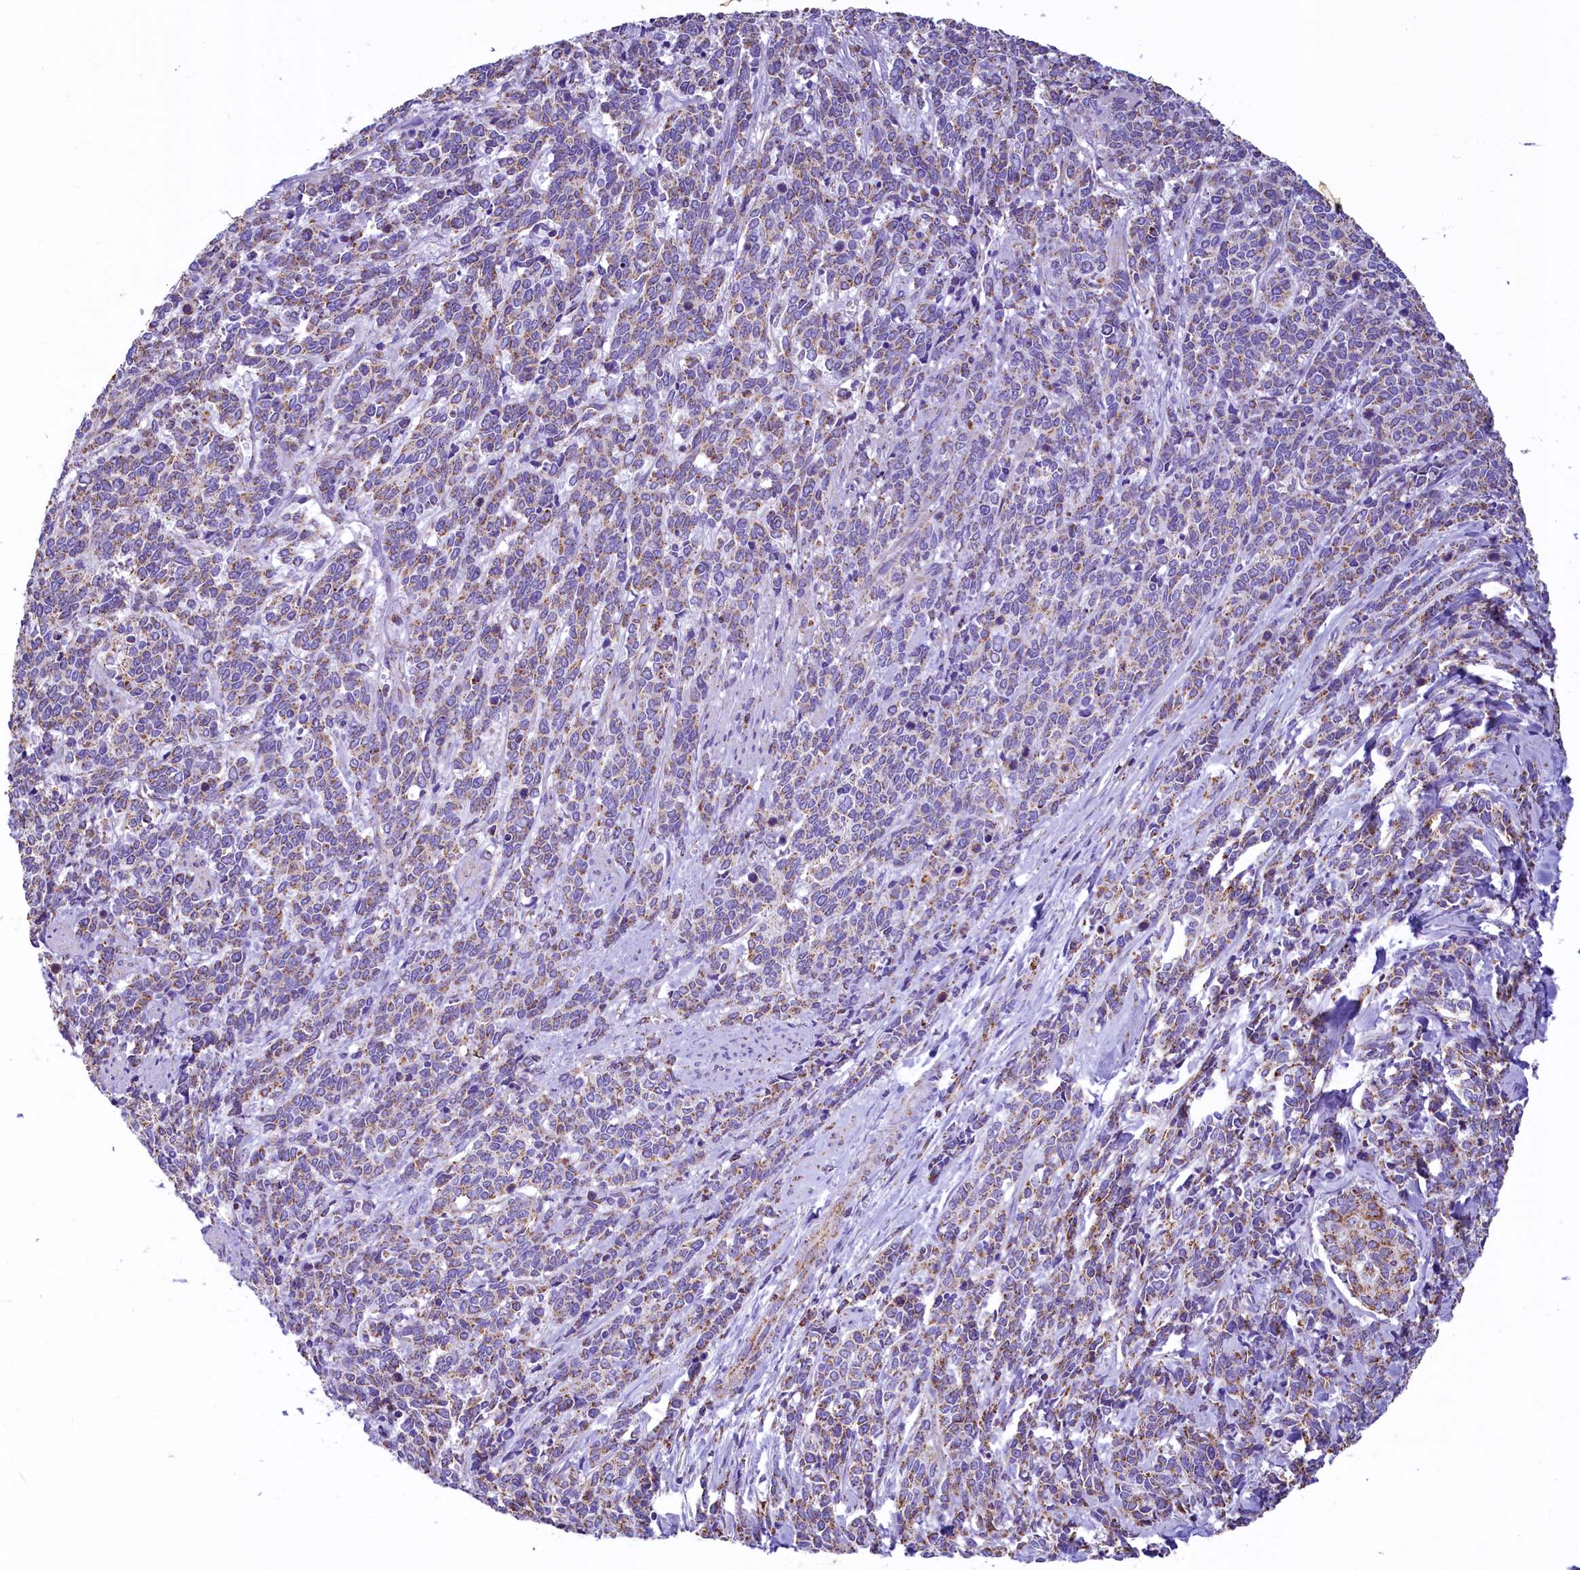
{"staining": {"intensity": "weak", "quantity": "25%-75%", "location": "cytoplasmic/membranous"}, "tissue": "cervical cancer", "cell_type": "Tumor cells", "image_type": "cancer", "snomed": [{"axis": "morphology", "description": "Squamous cell carcinoma, NOS"}, {"axis": "topography", "description": "Cervix"}], "caption": "Approximately 25%-75% of tumor cells in cervical squamous cell carcinoma exhibit weak cytoplasmic/membranous protein positivity as visualized by brown immunohistochemical staining.", "gene": "IDH3A", "patient": {"sex": "female", "age": 60}}